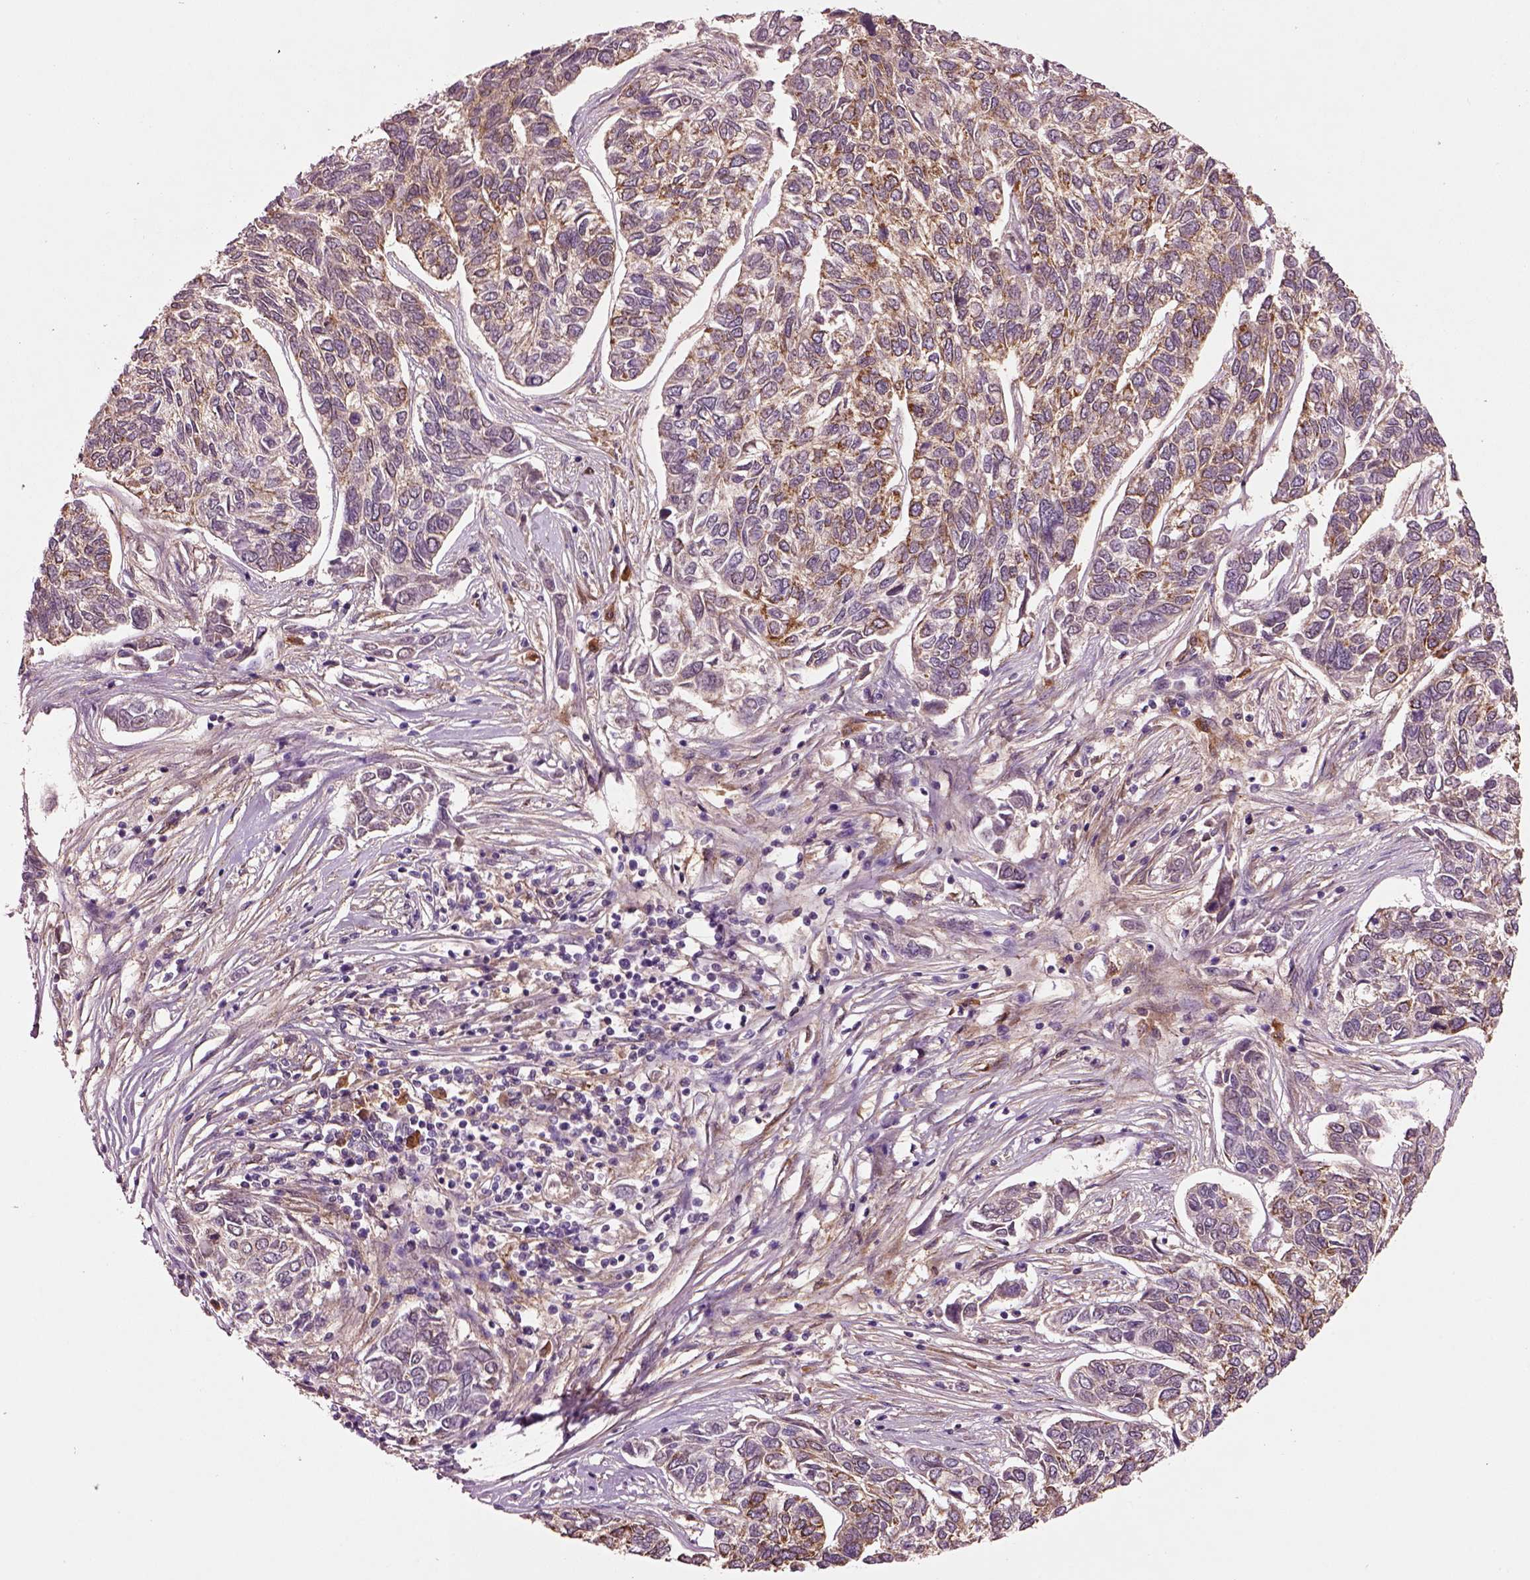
{"staining": {"intensity": "strong", "quantity": ">75%", "location": "cytoplasmic/membranous"}, "tissue": "skin cancer", "cell_type": "Tumor cells", "image_type": "cancer", "snomed": [{"axis": "morphology", "description": "Basal cell carcinoma"}, {"axis": "topography", "description": "Skin"}], "caption": "Tumor cells demonstrate high levels of strong cytoplasmic/membranous expression in about >75% of cells in basal cell carcinoma (skin).", "gene": "MDP1", "patient": {"sex": "female", "age": 65}}